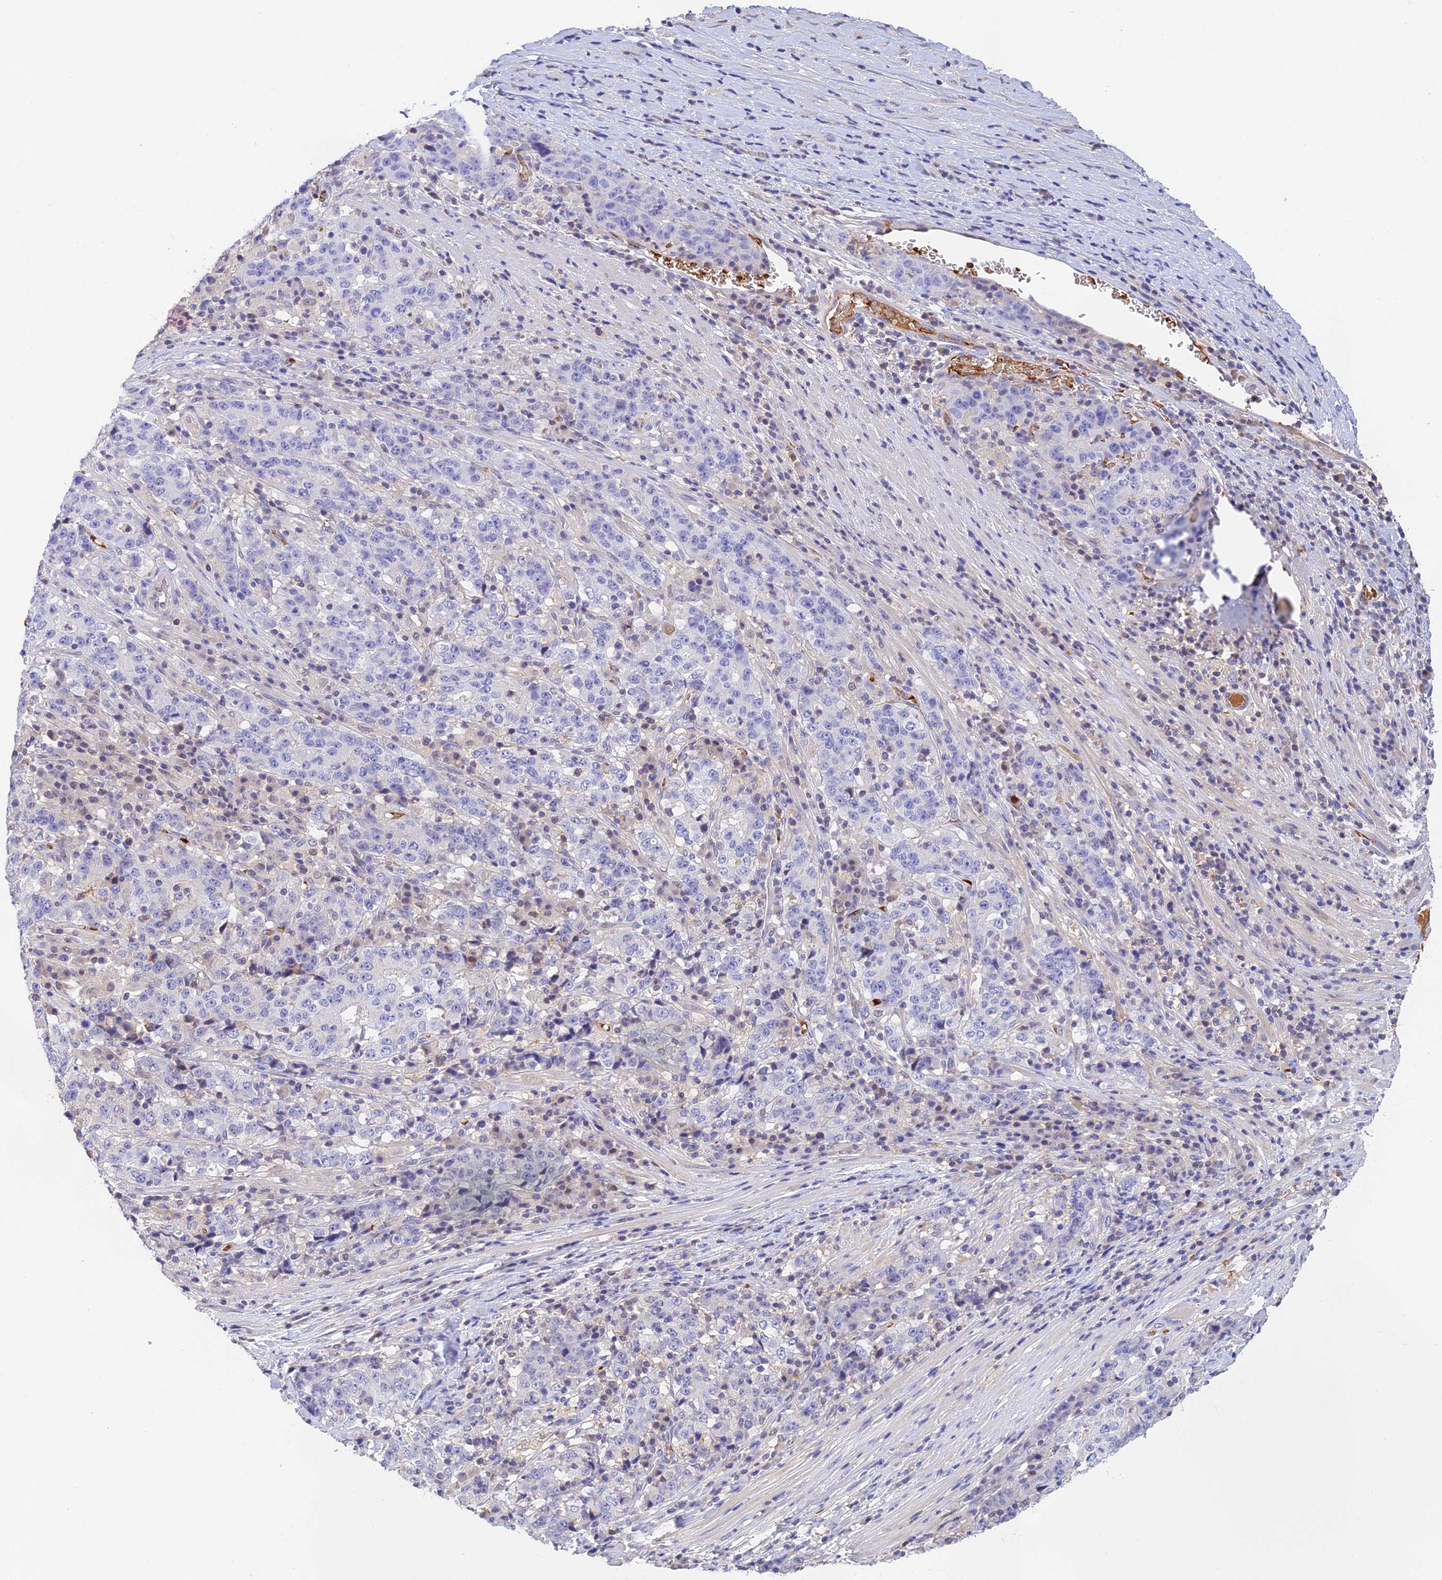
{"staining": {"intensity": "negative", "quantity": "none", "location": "none"}, "tissue": "stomach cancer", "cell_type": "Tumor cells", "image_type": "cancer", "snomed": [{"axis": "morphology", "description": "Adenocarcinoma, NOS"}, {"axis": "topography", "description": "Stomach"}], "caption": "Protein analysis of adenocarcinoma (stomach) shows no significant expression in tumor cells.", "gene": "HDHD2", "patient": {"sex": "male", "age": 59}}